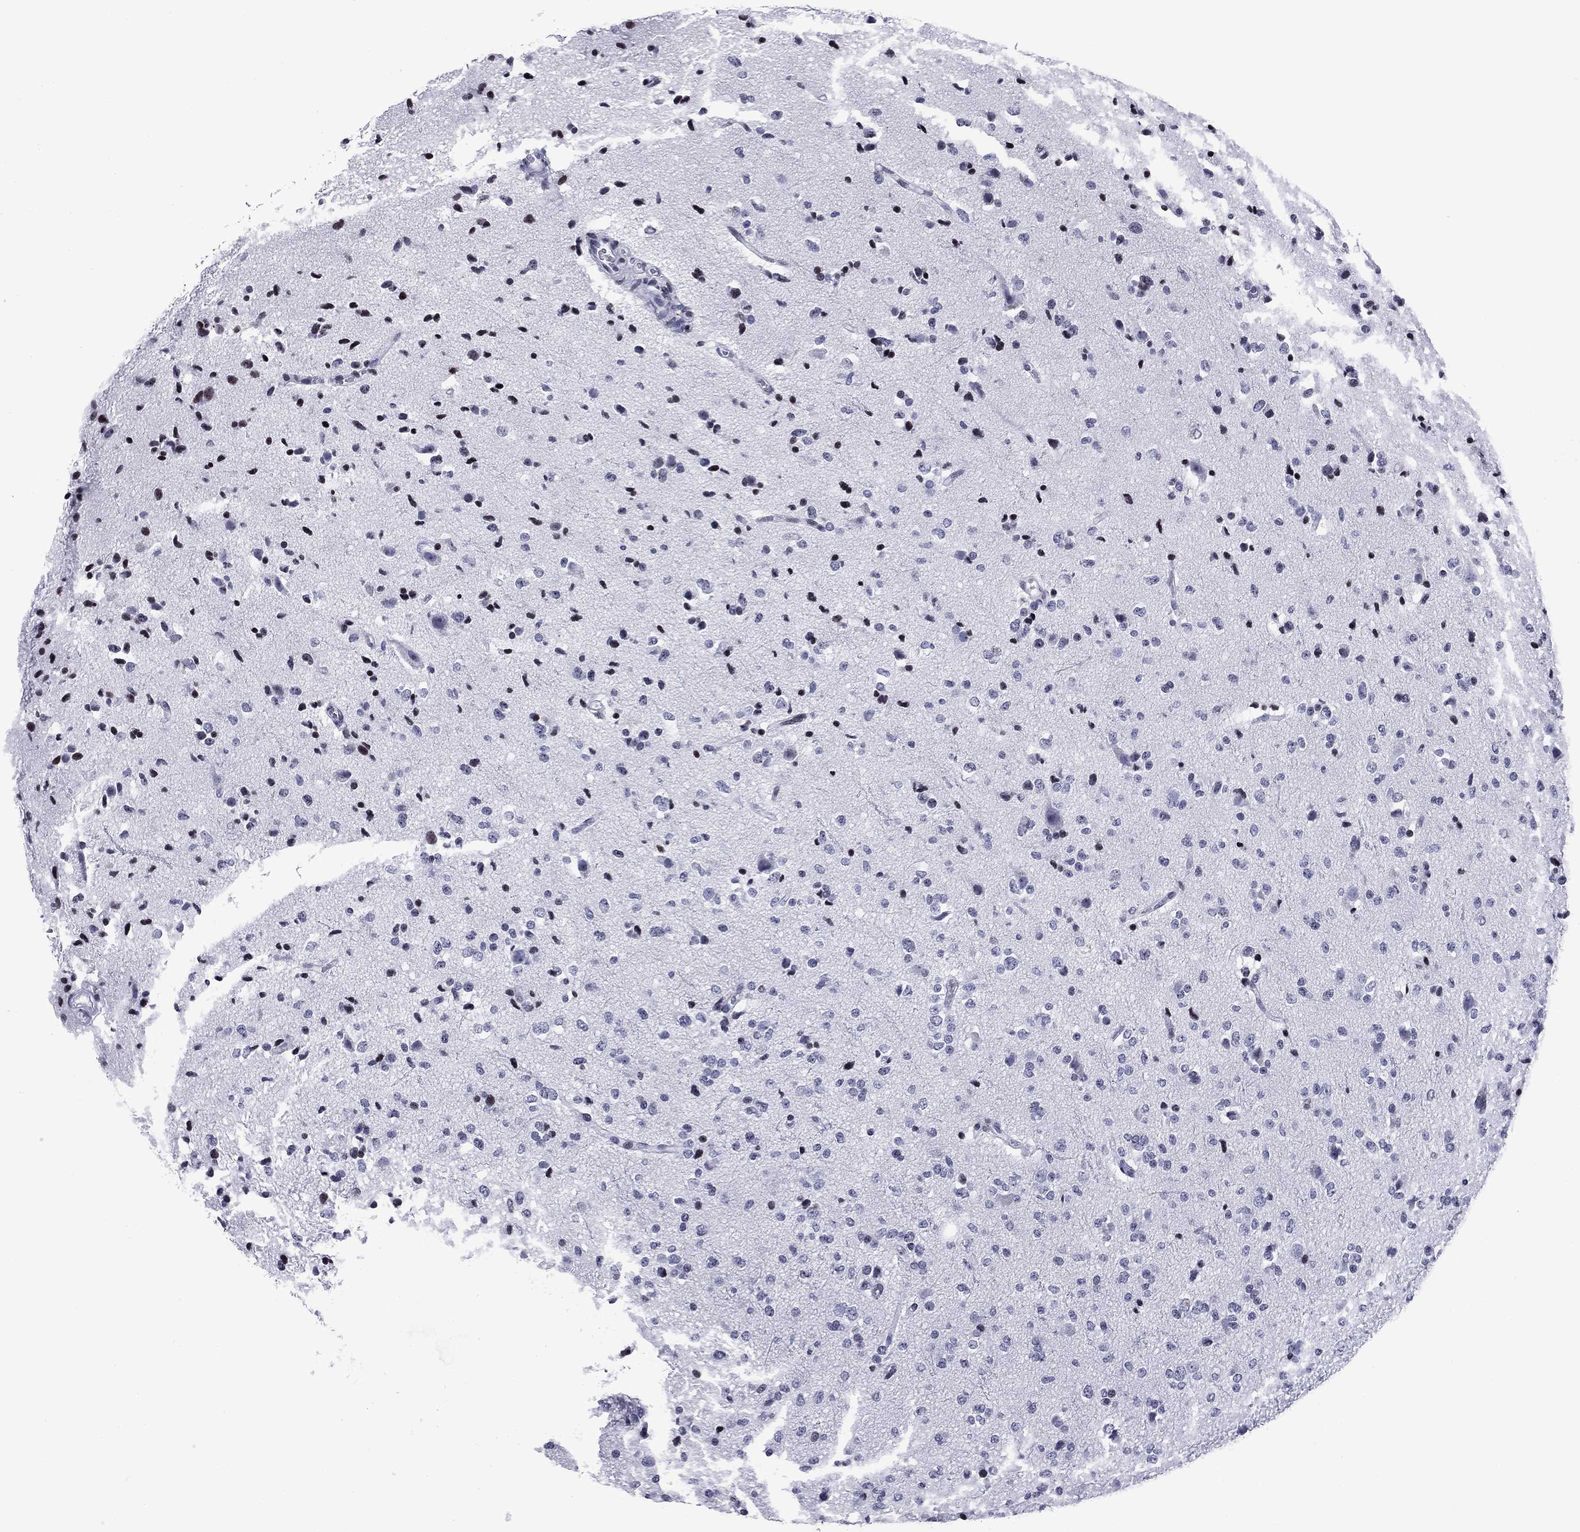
{"staining": {"intensity": "moderate", "quantity": "<25%", "location": "nuclear"}, "tissue": "glioma", "cell_type": "Tumor cells", "image_type": "cancer", "snomed": [{"axis": "morphology", "description": "Glioma, malignant, Low grade"}, {"axis": "topography", "description": "Brain"}], "caption": "A high-resolution photomicrograph shows immunohistochemistry staining of glioma, which exhibits moderate nuclear staining in approximately <25% of tumor cells. The staining was performed using DAB (3,3'-diaminobenzidine) to visualize the protein expression in brown, while the nuclei were stained in blue with hematoxylin (Magnification: 20x).", "gene": "CCDC144A", "patient": {"sex": "male", "age": 41}}